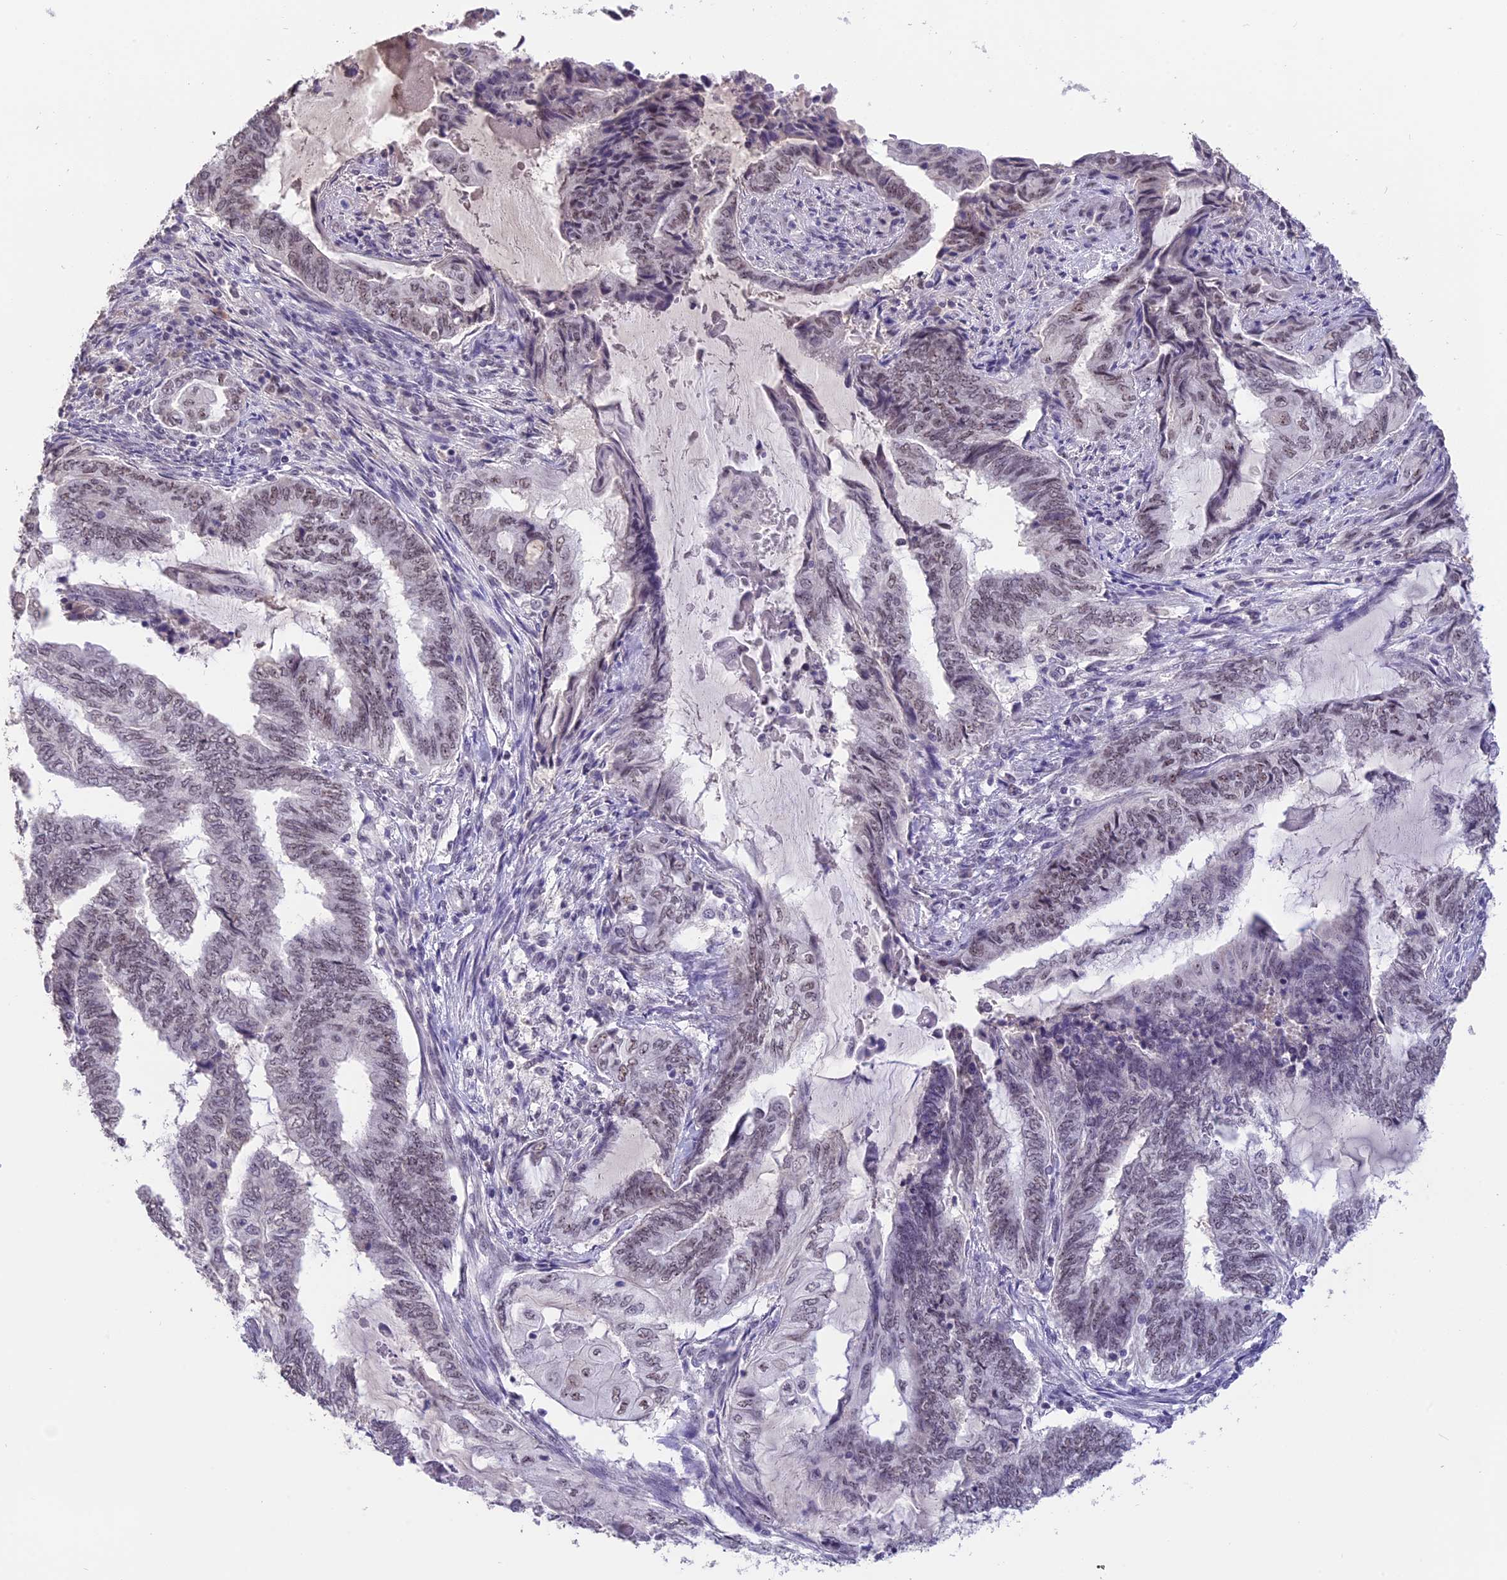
{"staining": {"intensity": "weak", "quantity": "25%-75%", "location": "nuclear"}, "tissue": "endometrial cancer", "cell_type": "Tumor cells", "image_type": "cancer", "snomed": [{"axis": "morphology", "description": "Adenocarcinoma, NOS"}, {"axis": "topography", "description": "Uterus"}, {"axis": "topography", "description": "Endometrium"}], "caption": "Immunohistochemical staining of endometrial cancer (adenocarcinoma) shows low levels of weak nuclear protein staining in about 25%-75% of tumor cells.", "gene": "SETD2", "patient": {"sex": "female", "age": 70}}